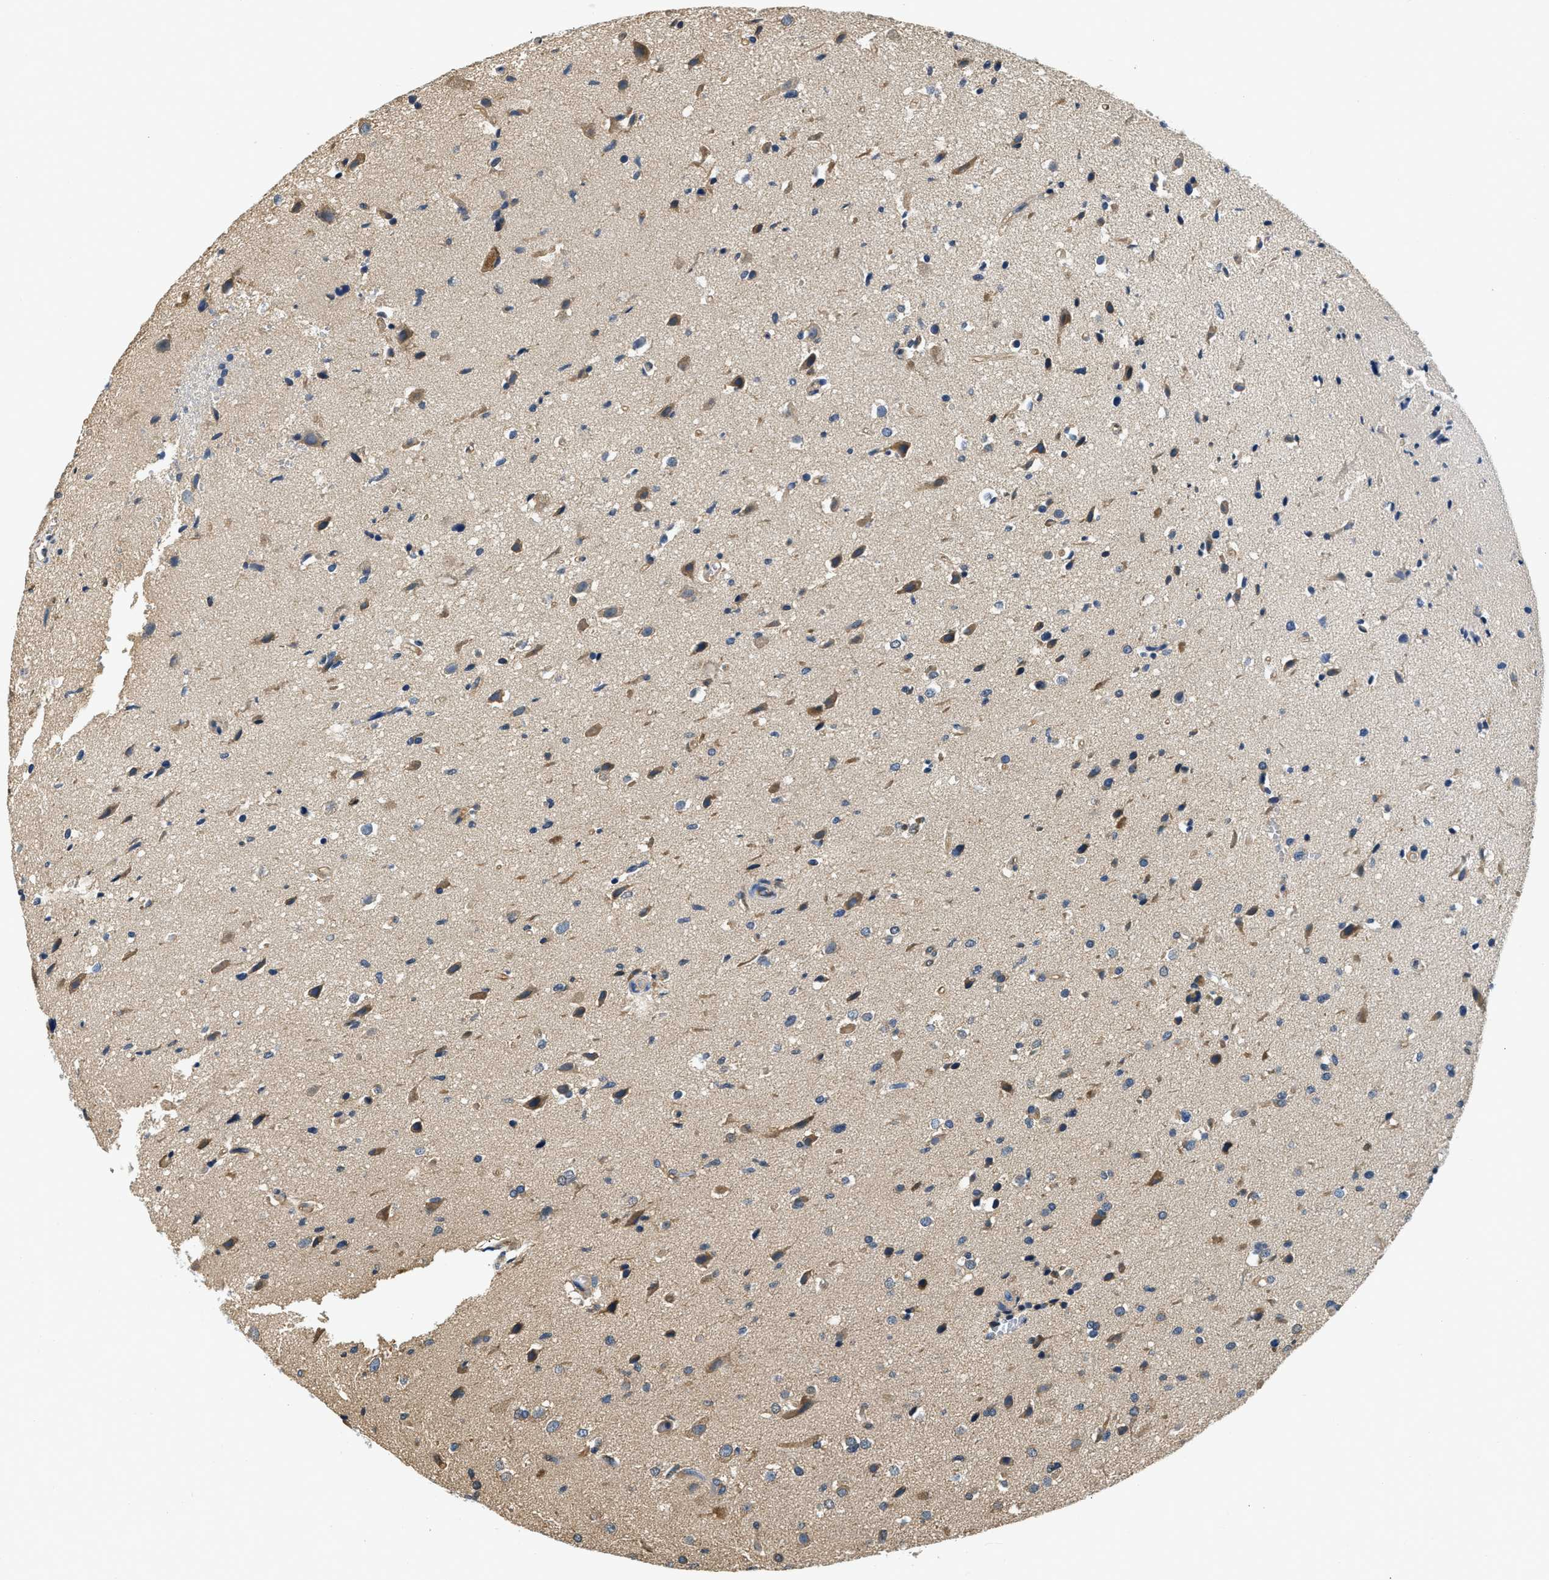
{"staining": {"intensity": "weak", "quantity": "<25%", "location": "cytoplasmic/membranous"}, "tissue": "glioma", "cell_type": "Tumor cells", "image_type": "cancer", "snomed": [{"axis": "morphology", "description": "Glioma, malignant, High grade"}, {"axis": "topography", "description": "Brain"}], "caption": "Immunohistochemical staining of malignant high-grade glioma reveals no significant staining in tumor cells.", "gene": "BCL7C", "patient": {"sex": "male", "age": 33}}